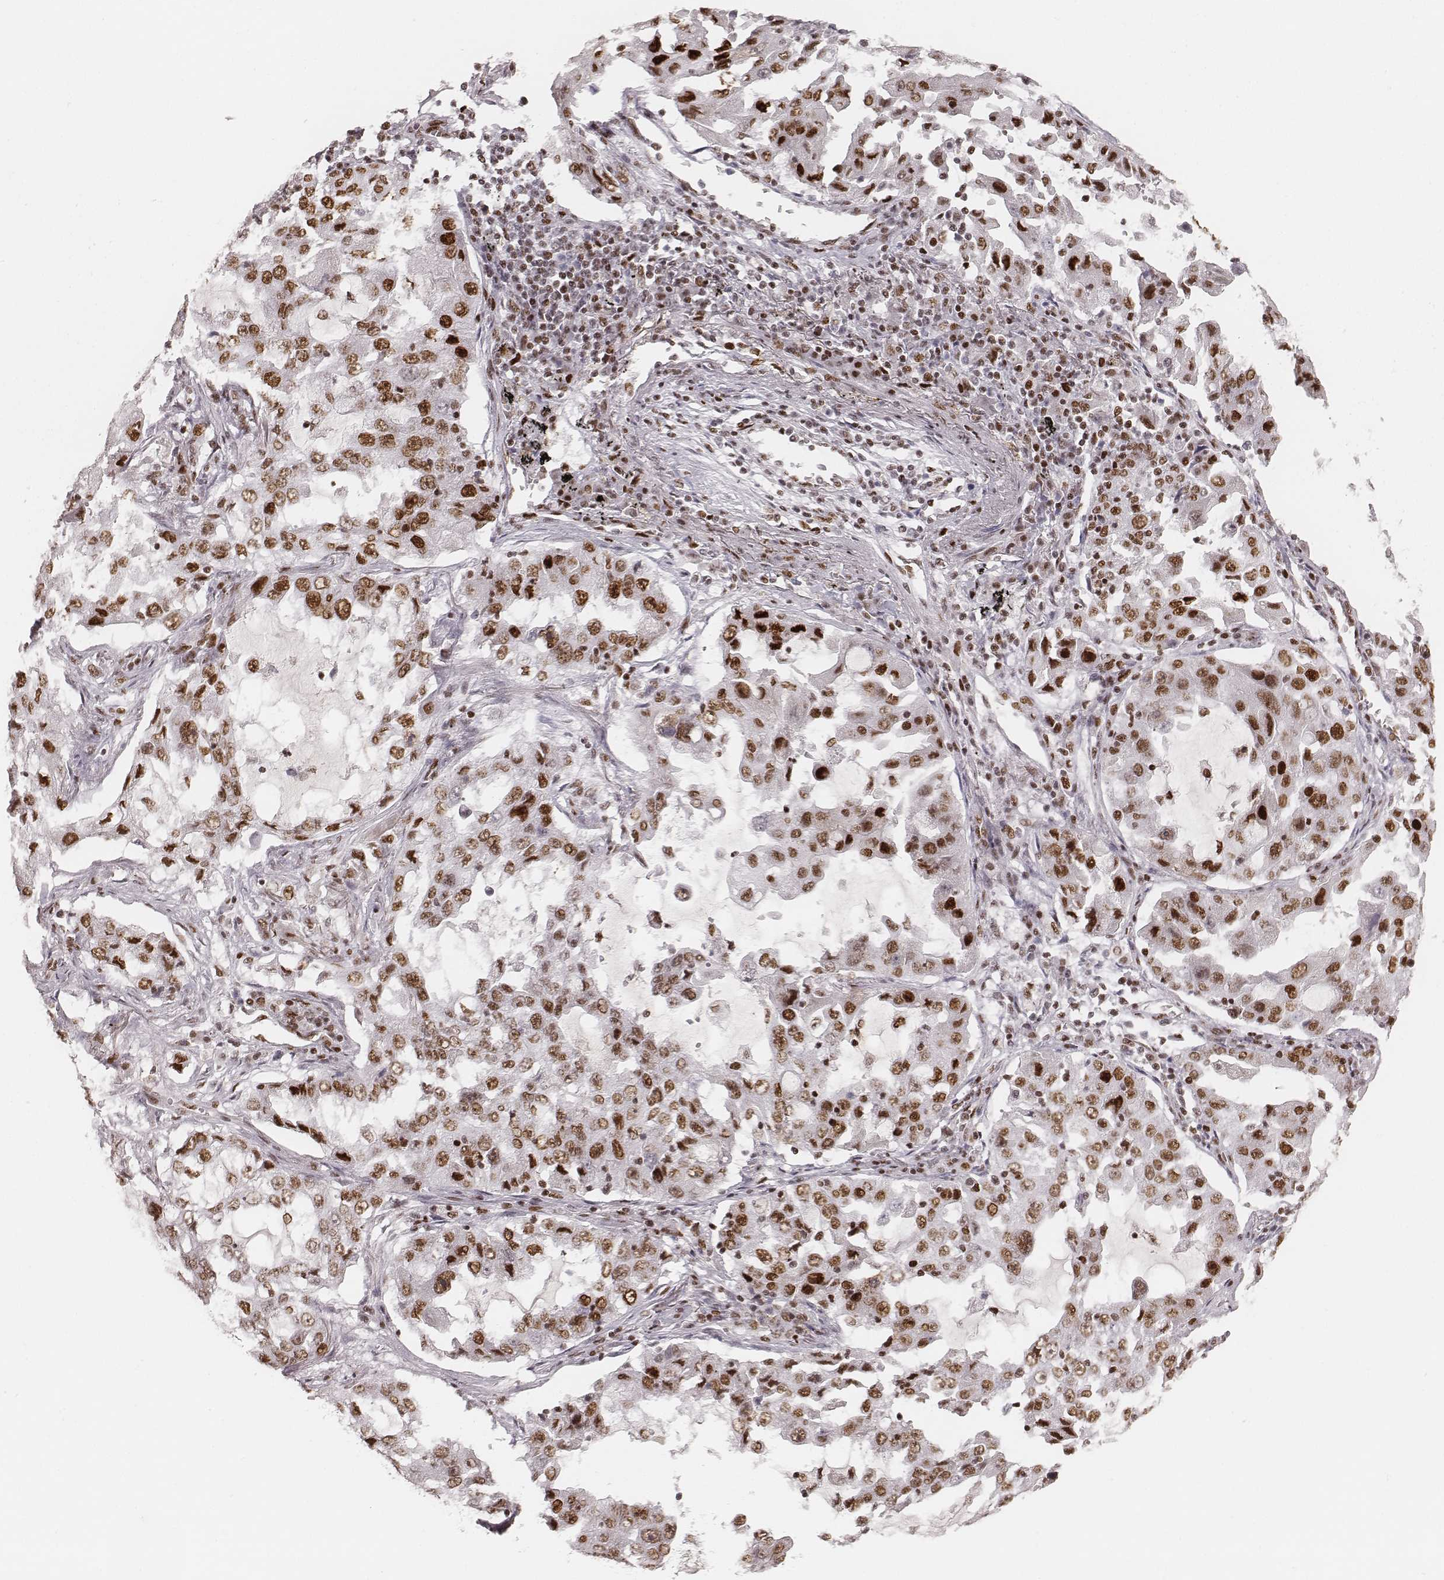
{"staining": {"intensity": "strong", "quantity": "<25%", "location": "nuclear"}, "tissue": "lung cancer", "cell_type": "Tumor cells", "image_type": "cancer", "snomed": [{"axis": "morphology", "description": "Adenocarcinoma, NOS"}, {"axis": "topography", "description": "Lung"}], "caption": "IHC image of human lung cancer stained for a protein (brown), which demonstrates medium levels of strong nuclear expression in approximately <25% of tumor cells.", "gene": "HNRNPC", "patient": {"sex": "female", "age": 61}}